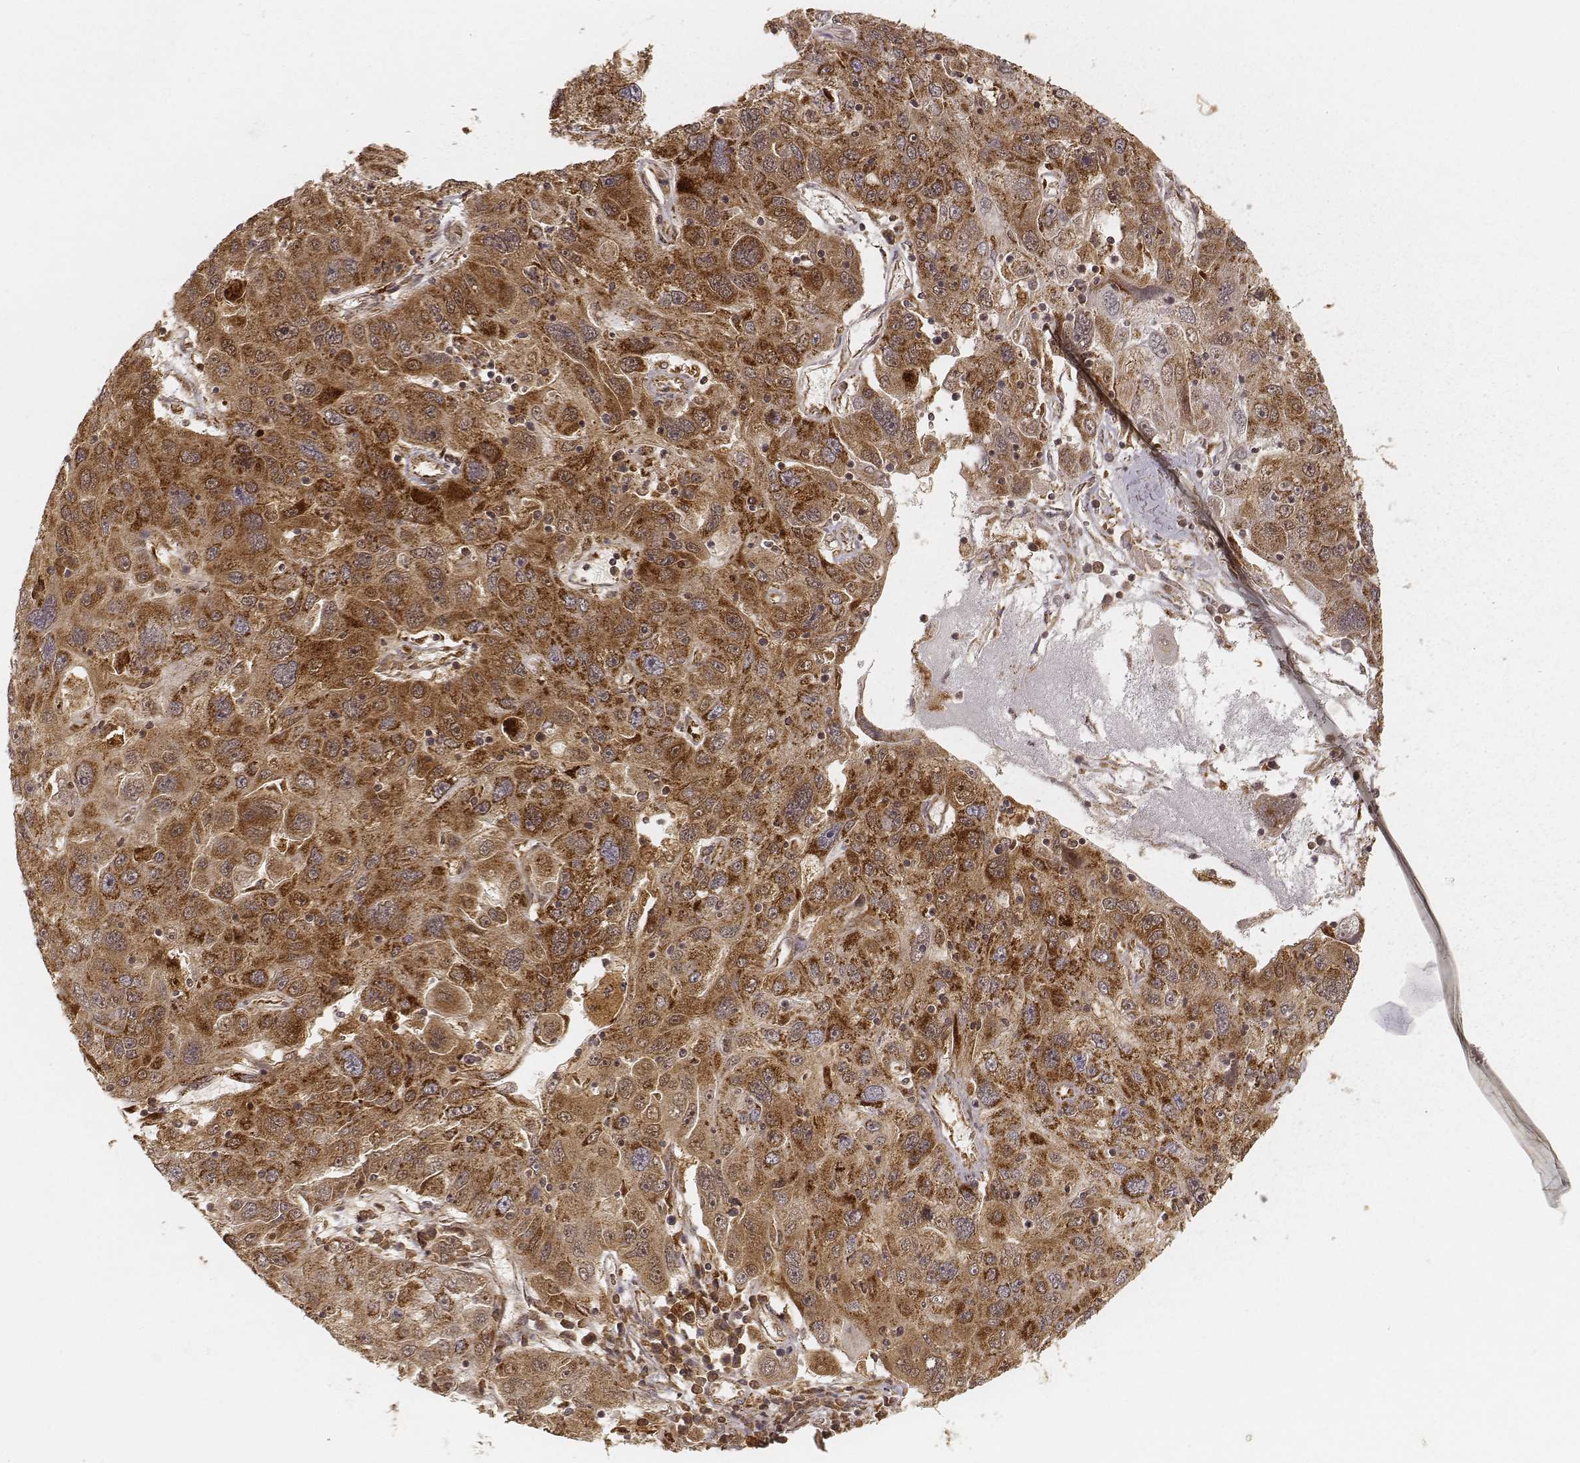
{"staining": {"intensity": "strong", "quantity": ">75%", "location": "cytoplasmic/membranous"}, "tissue": "stomach cancer", "cell_type": "Tumor cells", "image_type": "cancer", "snomed": [{"axis": "morphology", "description": "Adenocarcinoma, NOS"}, {"axis": "topography", "description": "Stomach"}], "caption": "Stomach adenocarcinoma stained with a brown dye displays strong cytoplasmic/membranous positive expression in about >75% of tumor cells.", "gene": "CS", "patient": {"sex": "male", "age": 56}}